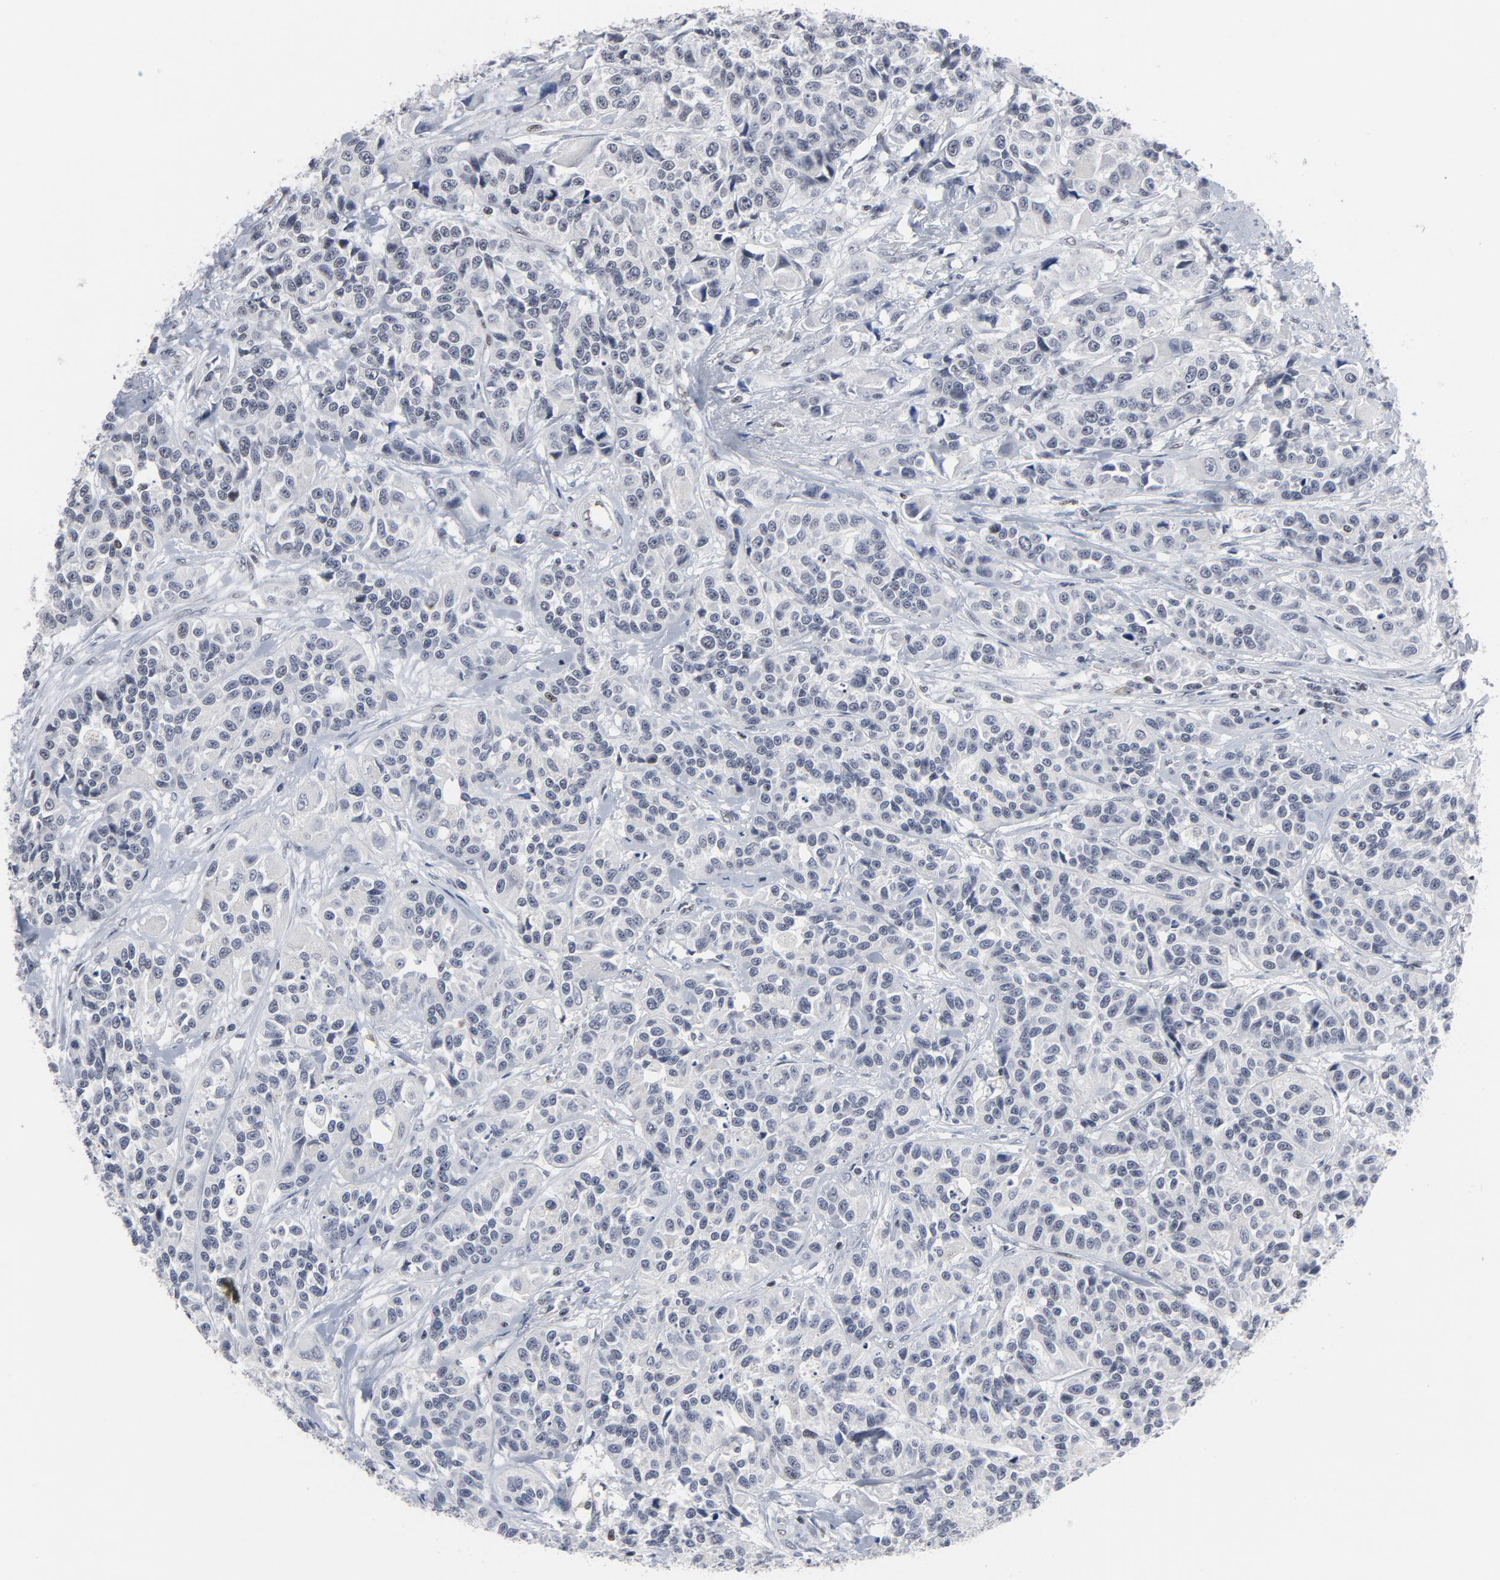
{"staining": {"intensity": "negative", "quantity": "none", "location": "none"}, "tissue": "urothelial cancer", "cell_type": "Tumor cells", "image_type": "cancer", "snomed": [{"axis": "morphology", "description": "Urothelial carcinoma, High grade"}, {"axis": "topography", "description": "Urinary bladder"}], "caption": "There is no significant staining in tumor cells of urothelial cancer.", "gene": "GABPA", "patient": {"sex": "female", "age": 81}}